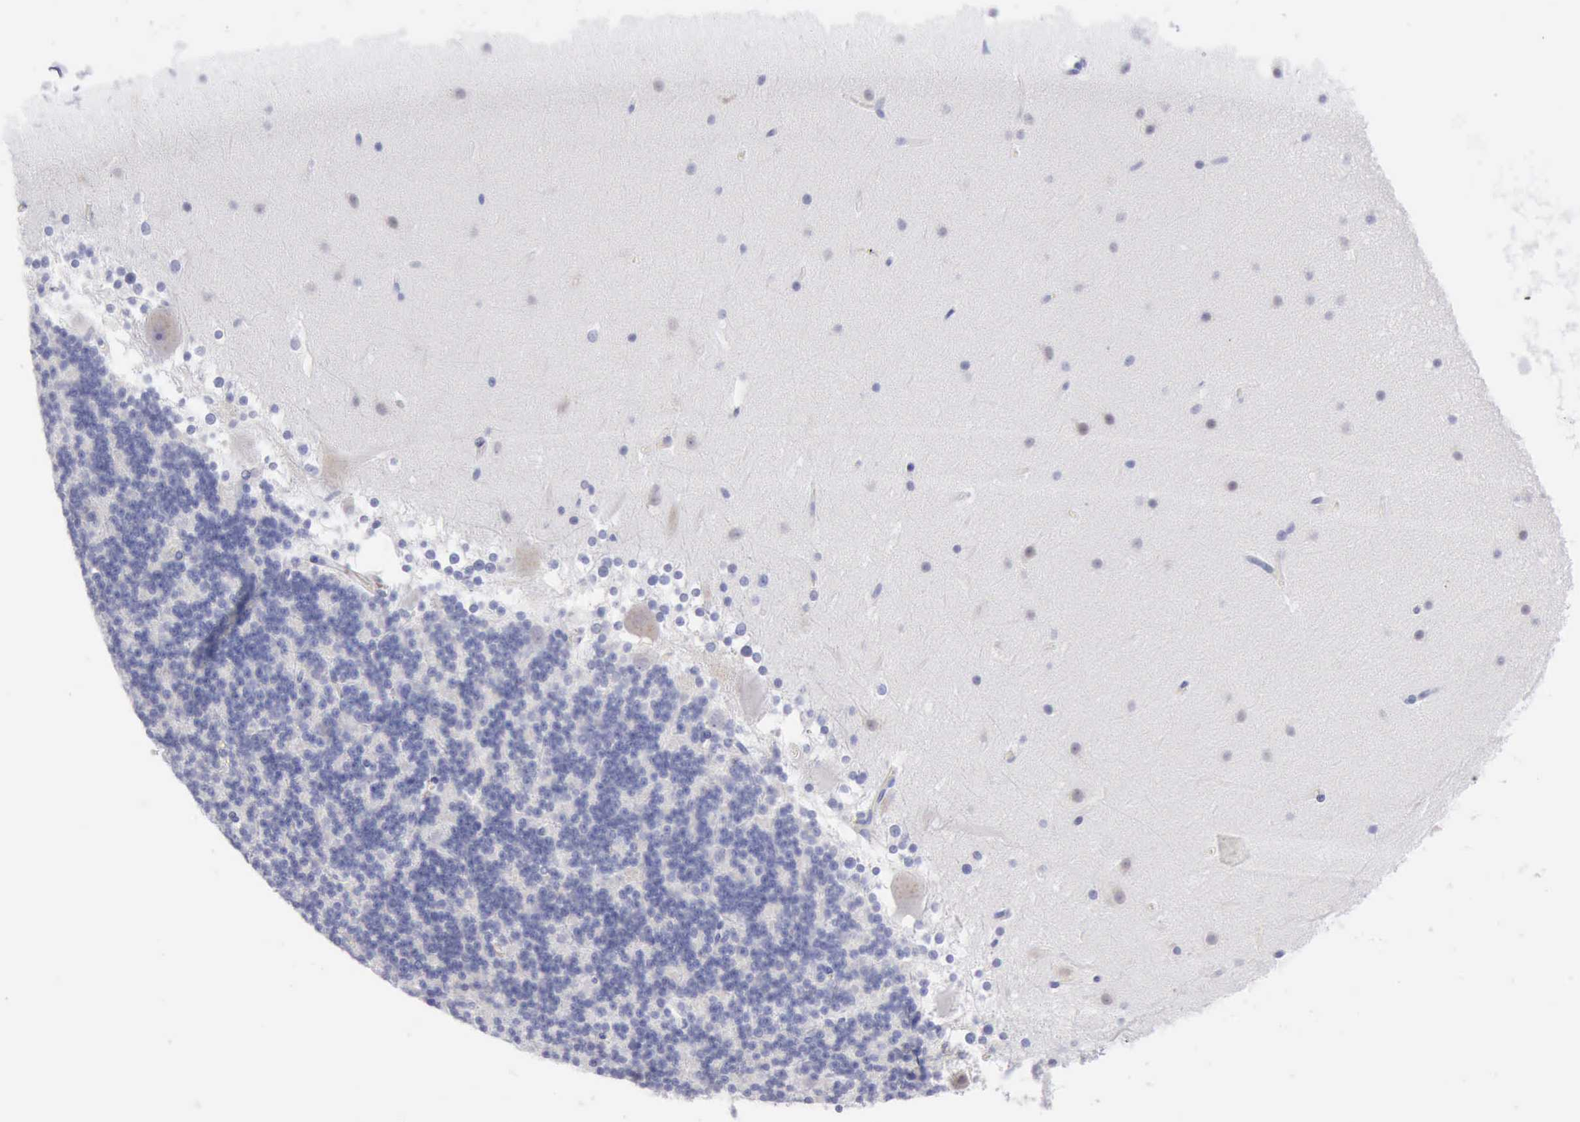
{"staining": {"intensity": "negative", "quantity": "none", "location": "none"}, "tissue": "cerebellum", "cell_type": "Cells in granular layer", "image_type": "normal", "snomed": [{"axis": "morphology", "description": "Normal tissue, NOS"}, {"axis": "topography", "description": "Cerebellum"}], "caption": "Photomicrograph shows no significant protein staining in cells in granular layer of unremarkable cerebellum. The staining was performed using DAB to visualize the protein expression in brown, while the nuclei were stained in blue with hematoxylin (Magnification: 20x).", "gene": "ANGEL1", "patient": {"sex": "female", "age": 19}}